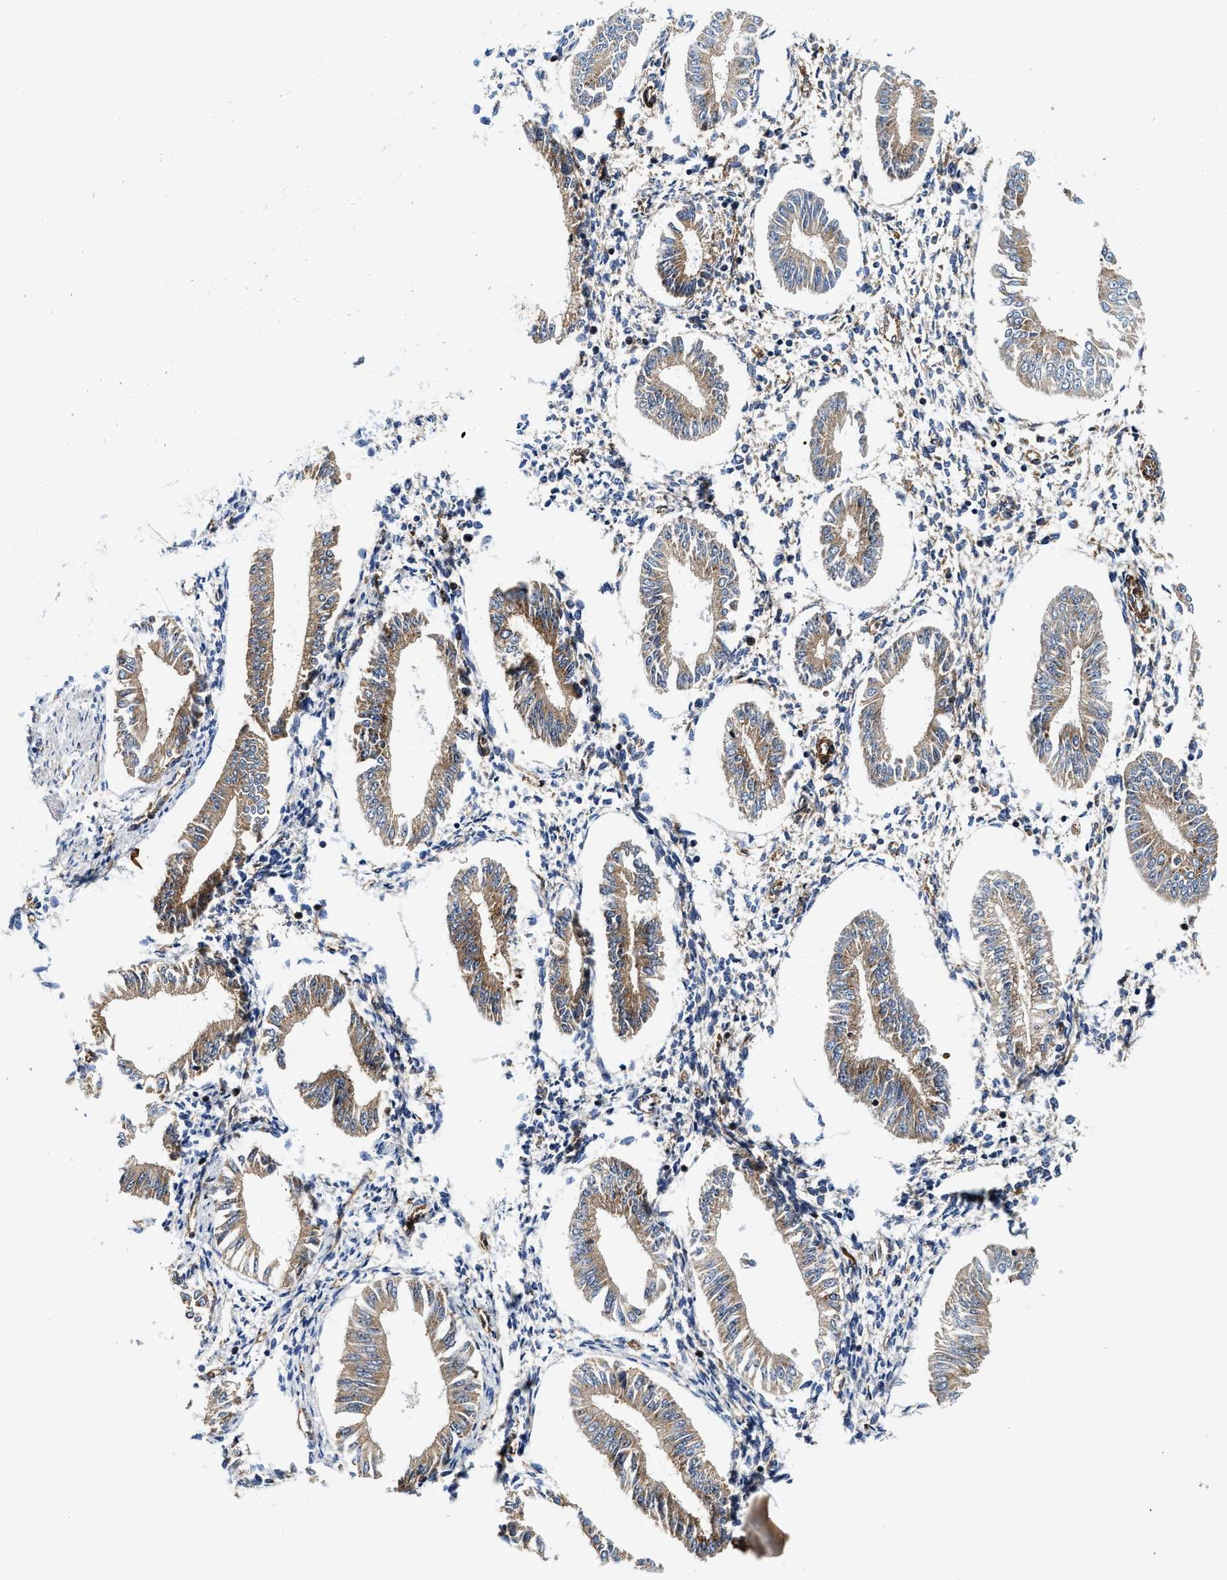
{"staining": {"intensity": "moderate", "quantity": "<25%", "location": "cytoplasmic/membranous"}, "tissue": "endometrium", "cell_type": "Cells in endometrial stroma", "image_type": "normal", "snomed": [{"axis": "morphology", "description": "Normal tissue, NOS"}, {"axis": "topography", "description": "Endometrium"}], "caption": "Endometrium stained with immunohistochemistry (IHC) displays moderate cytoplasmic/membranous staining in approximately <25% of cells in endometrial stroma.", "gene": "HIP1", "patient": {"sex": "female", "age": 50}}